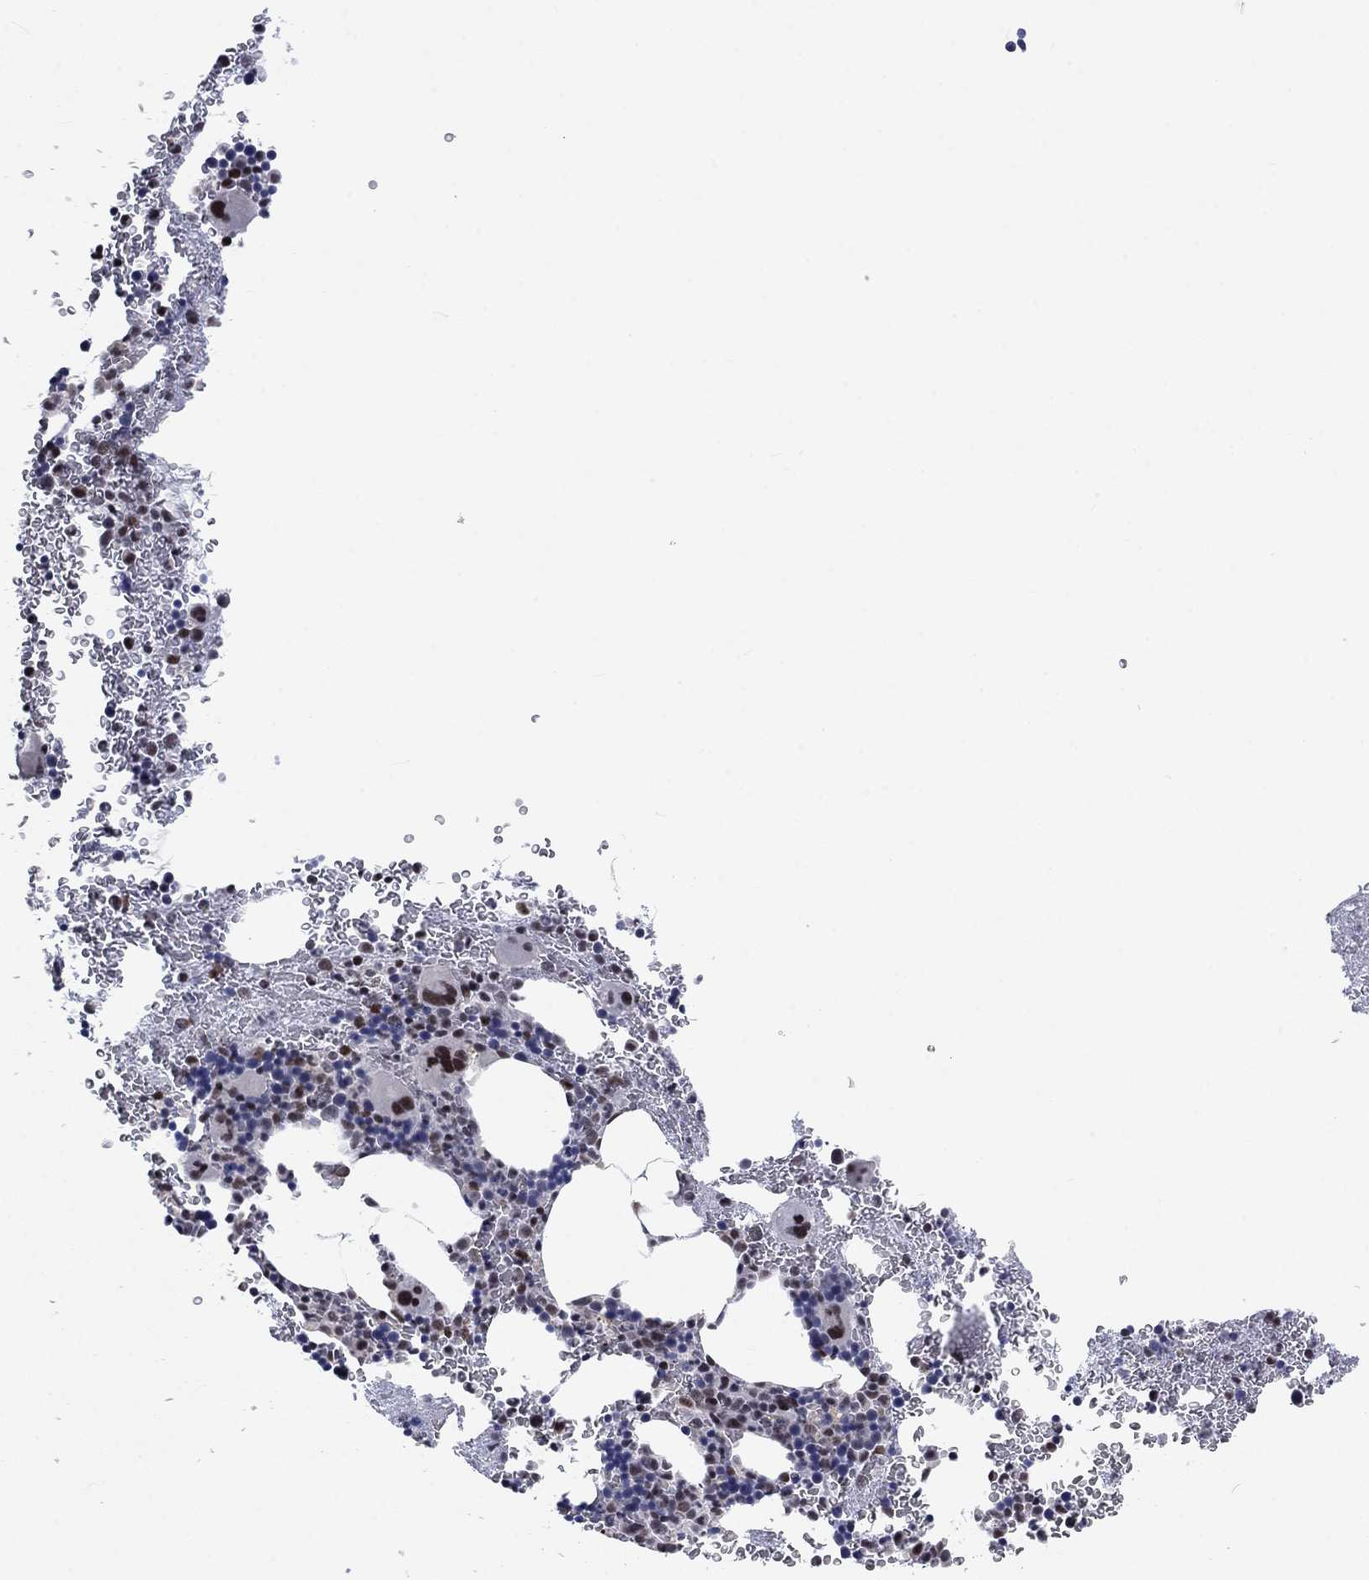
{"staining": {"intensity": "strong", "quantity": "<25%", "location": "nuclear"}, "tissue": "bone marrow", "cell_type": "Hematopoietic cells", "image_type": "normal", "snomed": [{"axis": "morphology", "description": "Normal tissue, NOS"}, {"axis": "topography", "description": "Bone marrow"}], "caption": "Hematopoietic cells show strong nuclear expression in approximately <25% of cells in unremarkable bone marrow.", "gene": "FYTTD1", "patient": {"sex": "male", "age": 50}}